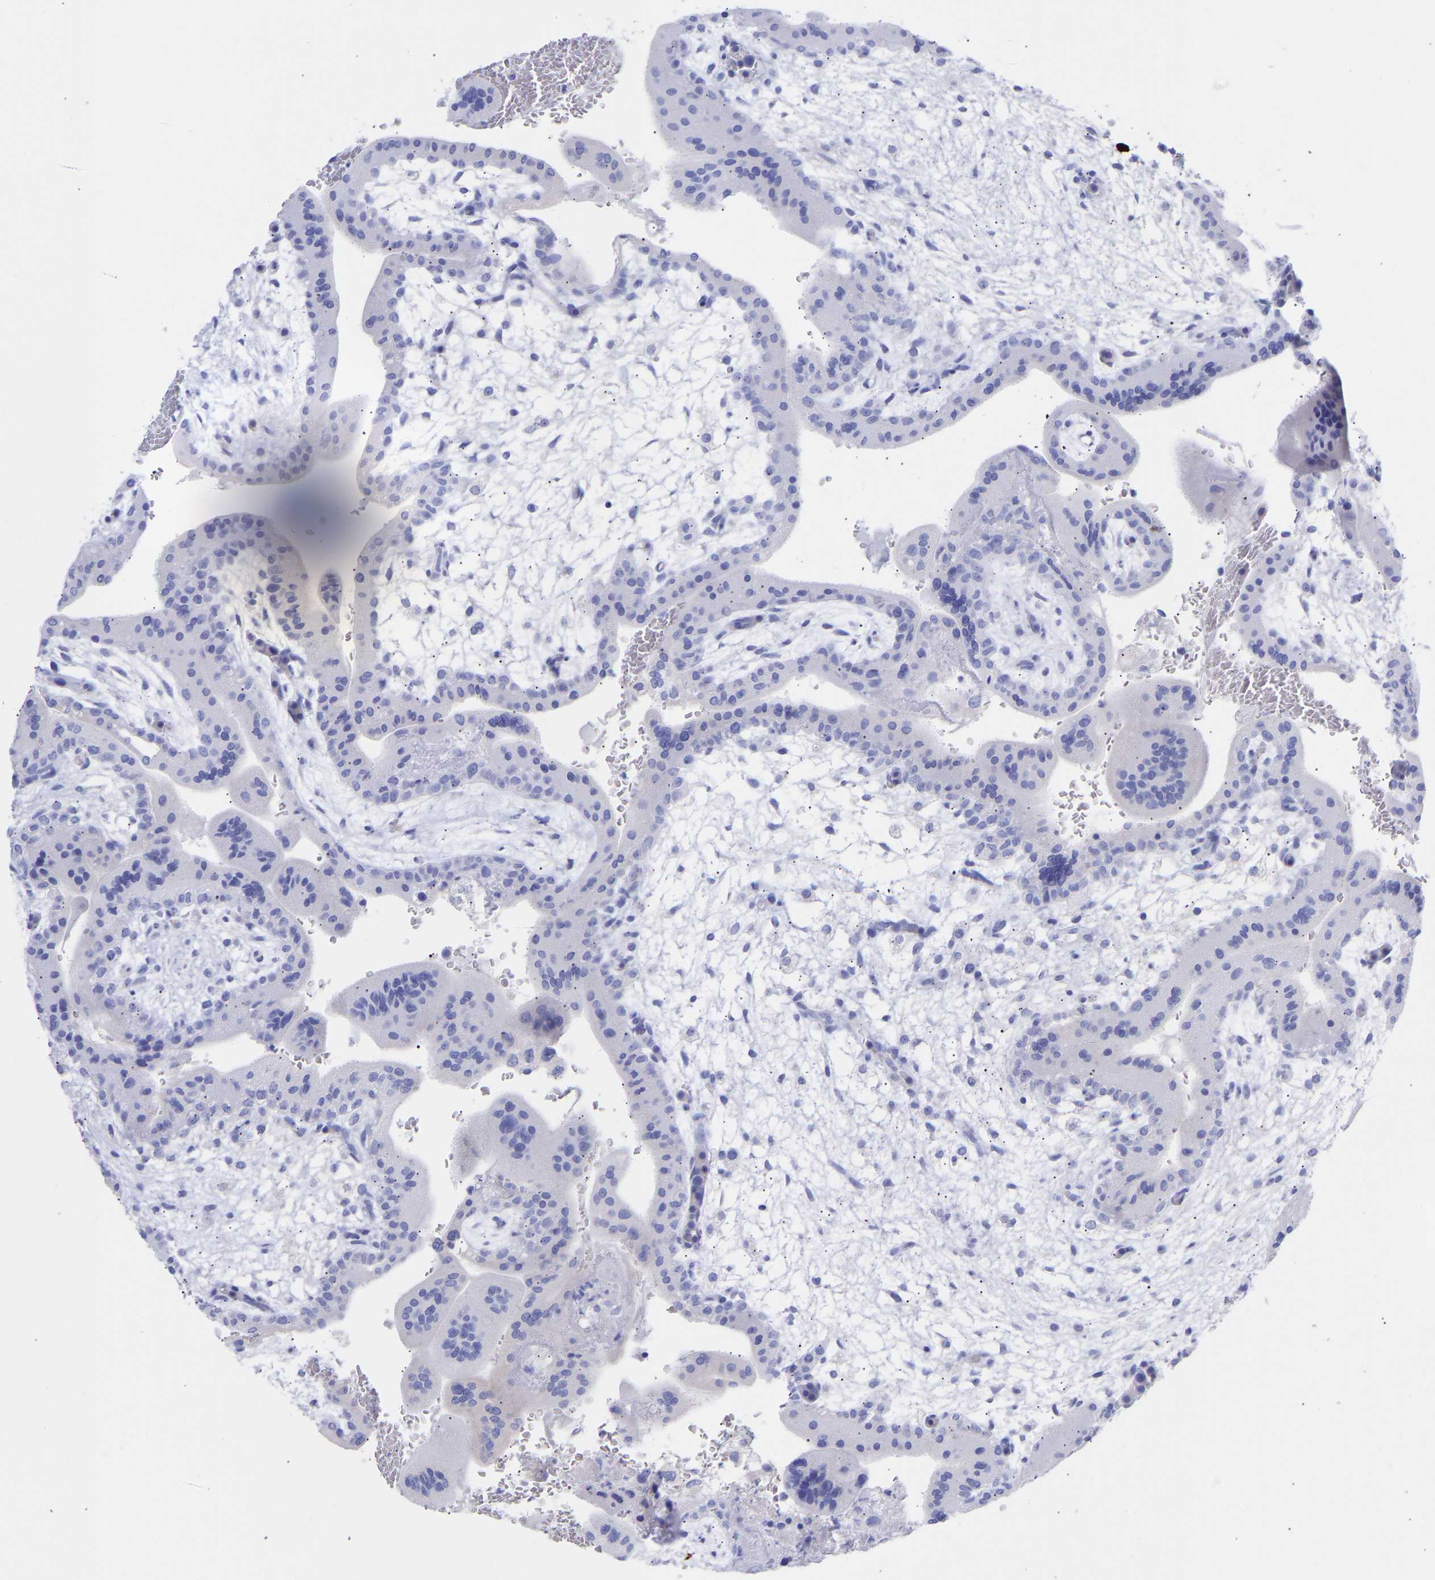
{"staining": {"intensity": "negative", "quantity": "none", "location": "none"}, "tissue": "placenta", "cell_type": "Decidual cells", "image_type": "normal", "snomed": [{"axis": "morphology", "description": "Normal tissue, NOS"}, {"axis": "topography", "description": "Placenta"}], "caption": "An IHC histopathology image of unremarkable placenta is shown. There is no staining in decidual cells of placenta.", "gene": "AMPH", "patient": {"sex": "female", "age": 35}}